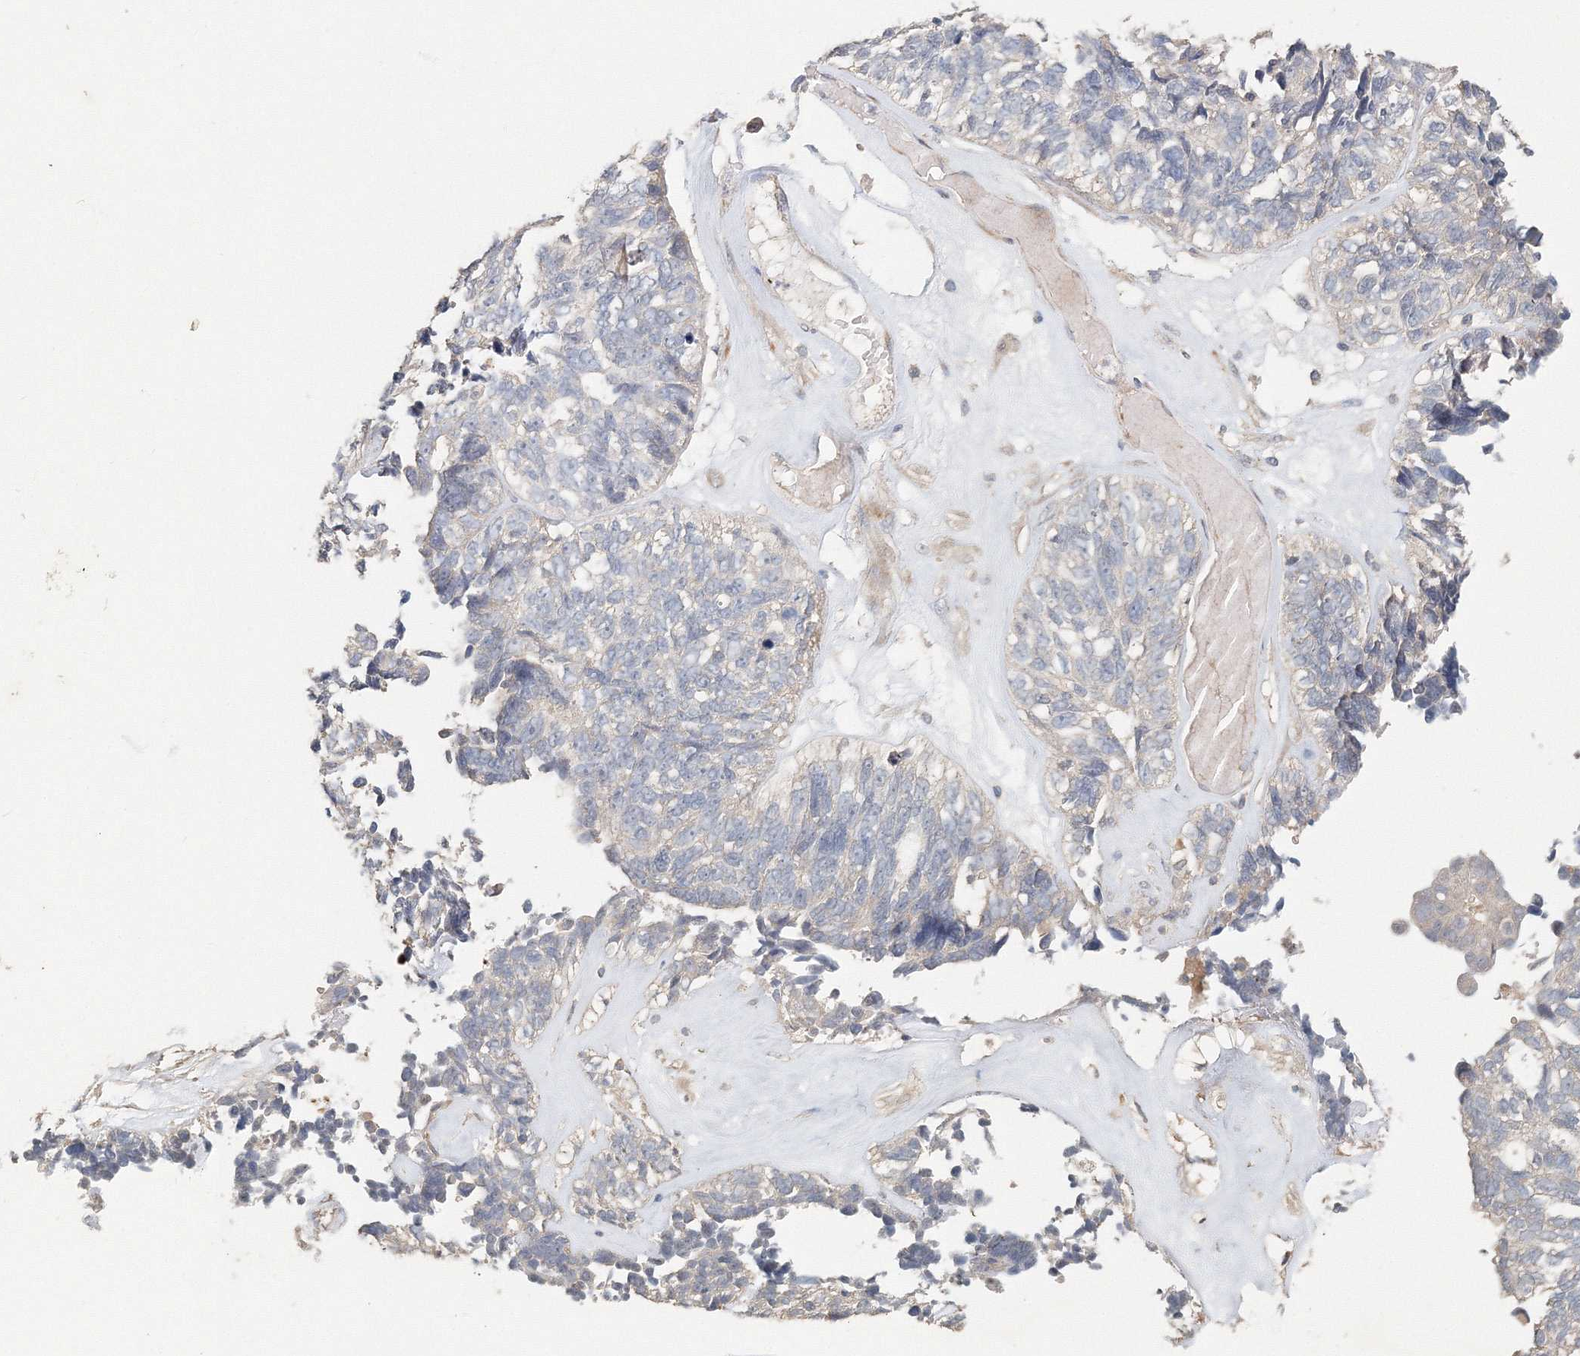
{"staining": {"intensity": "negative", "quantity": "none", "location": "none"}, "tissue": "ovarian cancer", "cell_type": "Tumor cells", "image_type": "cancer", "snomed": [{"axis": "morphology", "description": "Cystadenocarcinoma, serous, NOS"}, {"axis": "topography", "description": "Ovary"}], "caption": "Tumor cells are negative for protein expression in human ovarian cancer. Nuclei are stained in blue.", "gene": "NALF2", "patient": {"sex": "female", "age": 79}}